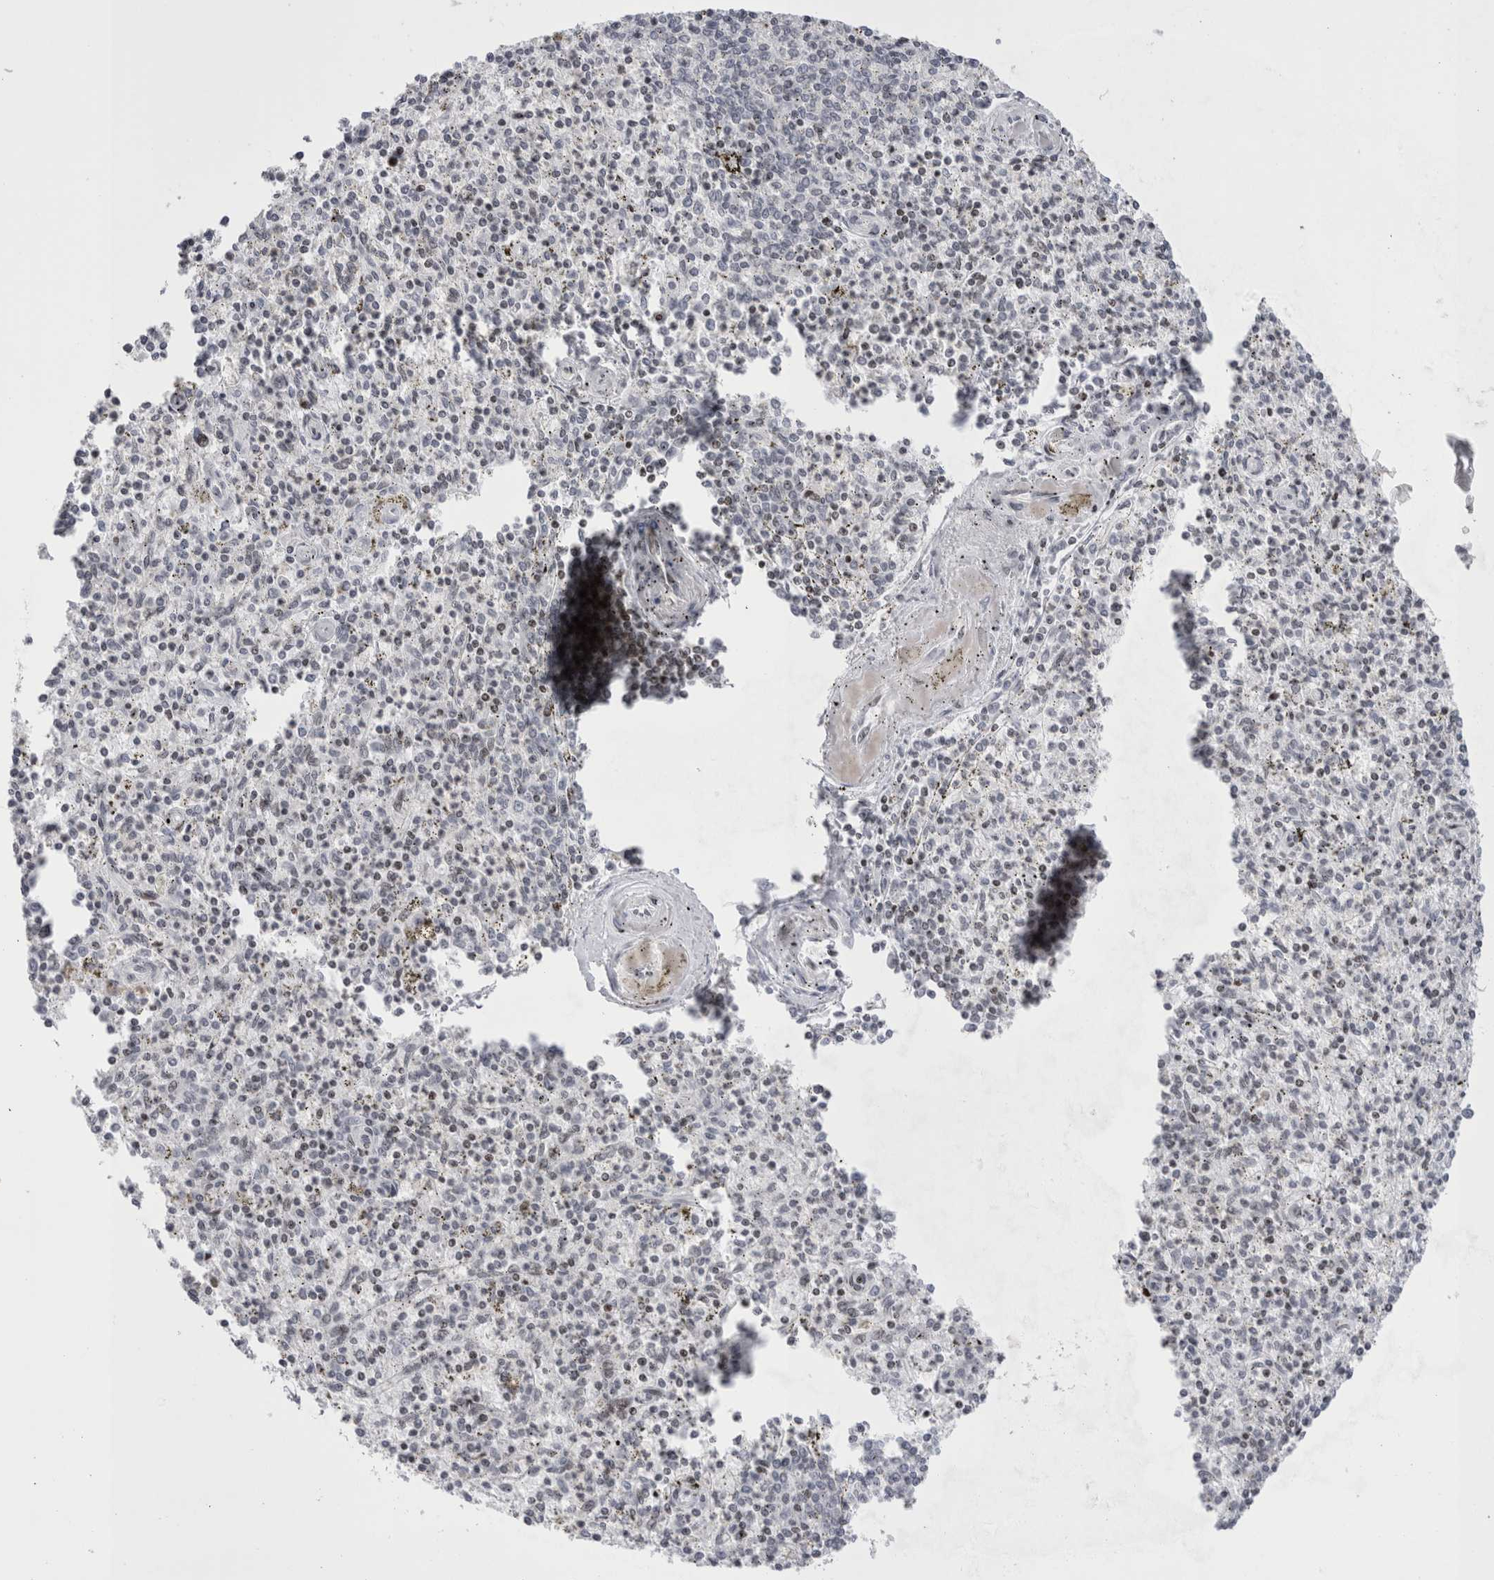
{"staining": {"intensity": "negative", "quantity": "none", "location": "none"}, "tissue": "spleen", "cell_type": "Cells in red pulp", "image_type": "normal", "snomed": [{"axis": "morphology", "description": "Normal tissue, NOS"}, {"axis": "topography", "description": "Spleen"}], "caption": "The immunohistochemistry micrograph has no significant expression in cells in red pulp of spleen. (DAB (3,3'-diaminobenzidine) immunohistochemistry (IHC) visualized using brightfield microscopy, high magnification).", "gene": "FNDC8", "patient": {"sex": "male", "age": 72}}